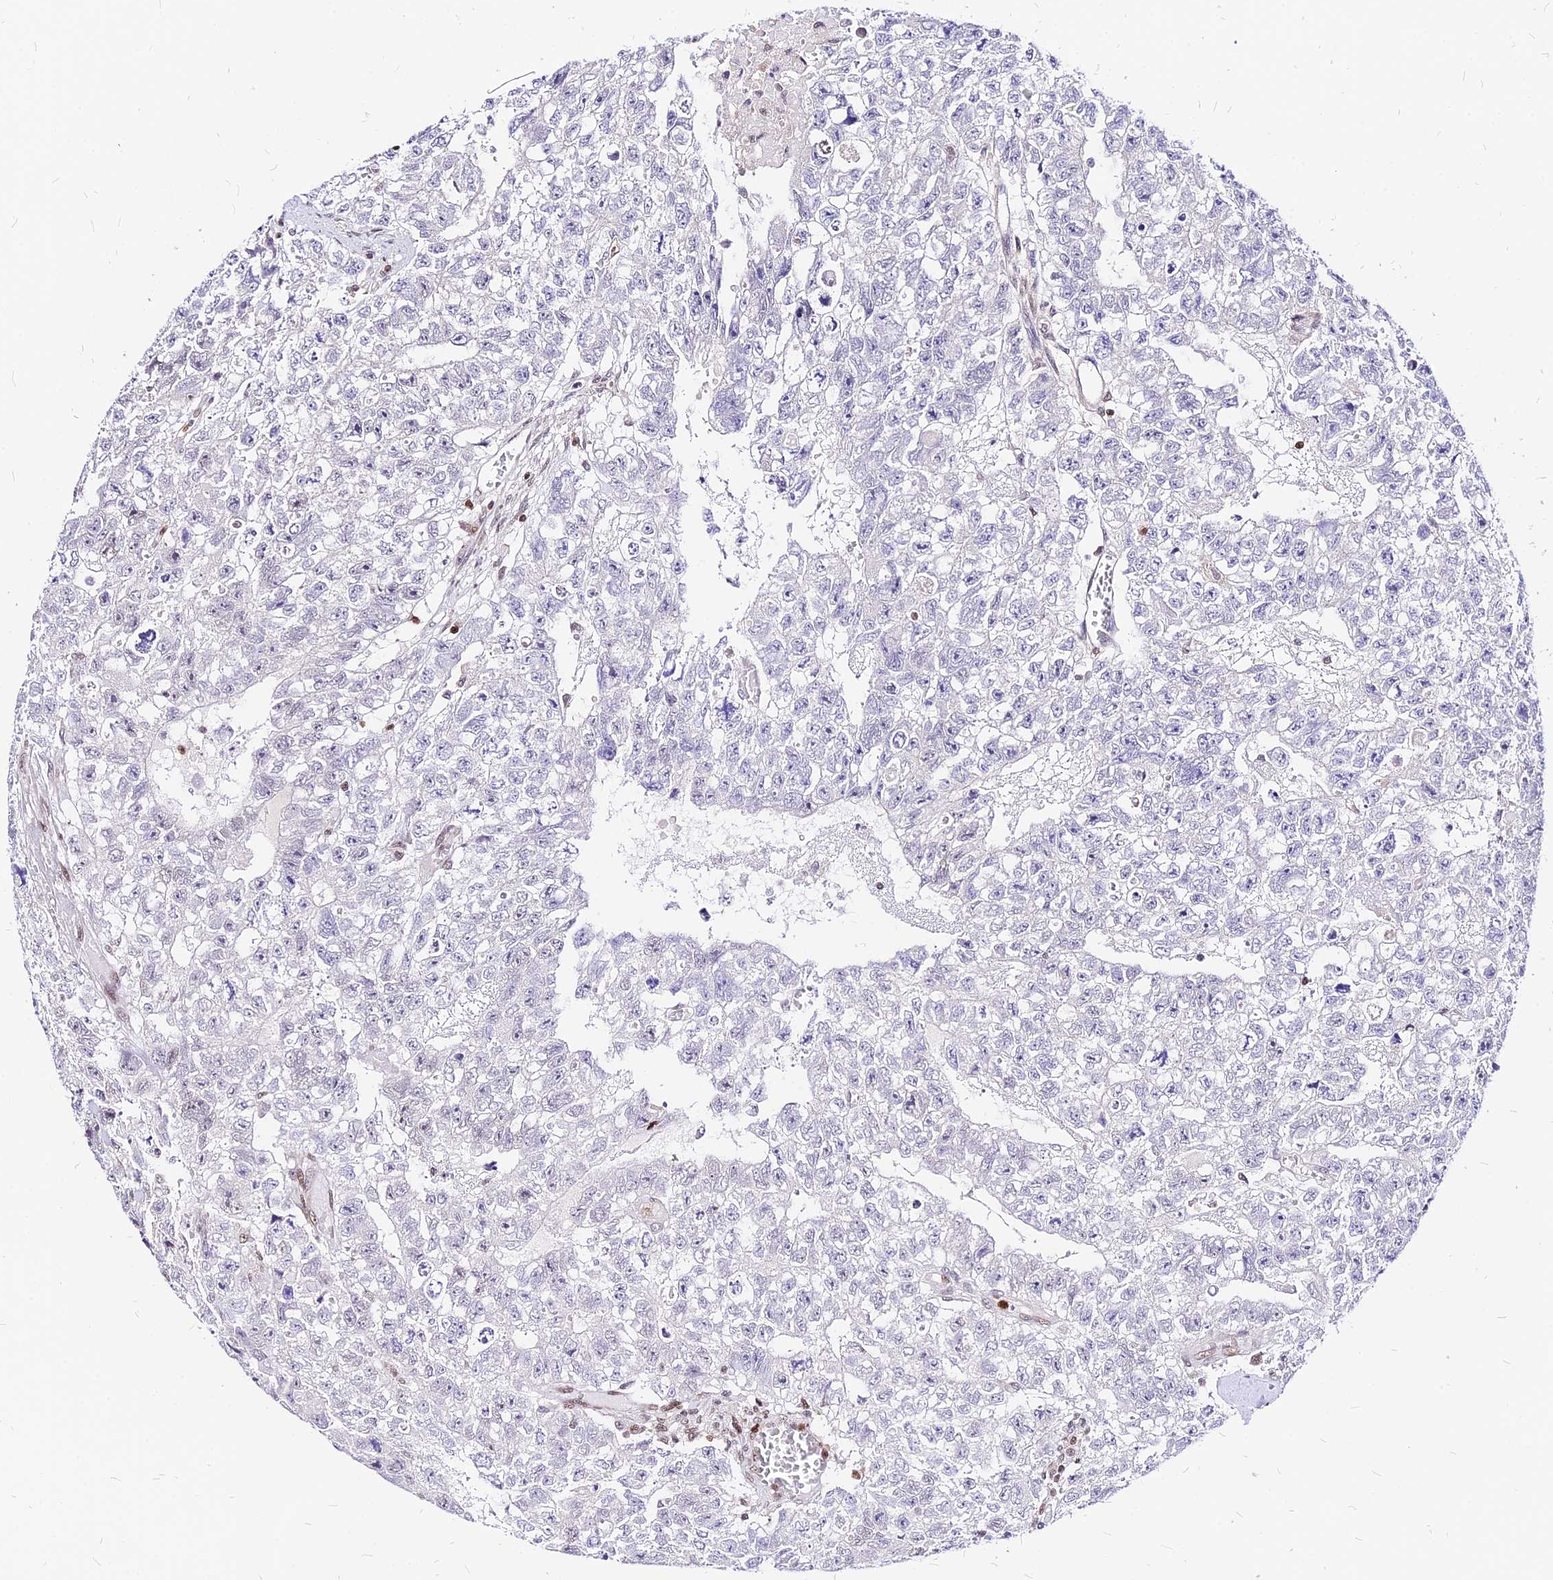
{"staining": {"intensity": "negative", "quantity": "none", "location": "none"}, "tissue": "testis cancer", "cell_type": "Tumor cells", "image_type": "cancer", "snomed": [{"axis": "morphology", "description": "Carcinoma, Embryonal, NOS"}, {"axis": "topography", "description": "Testis"}], "caption": "Image shows no significant protein positivity in tumor cells of embryonal carcinoma (testis). (DAB (3,3'-diaminobenzidine) IHC visualized using brightfield microscopy, high magnification).", "gene": "PAXX", "patient": {"sex": "male", "age": 26}}